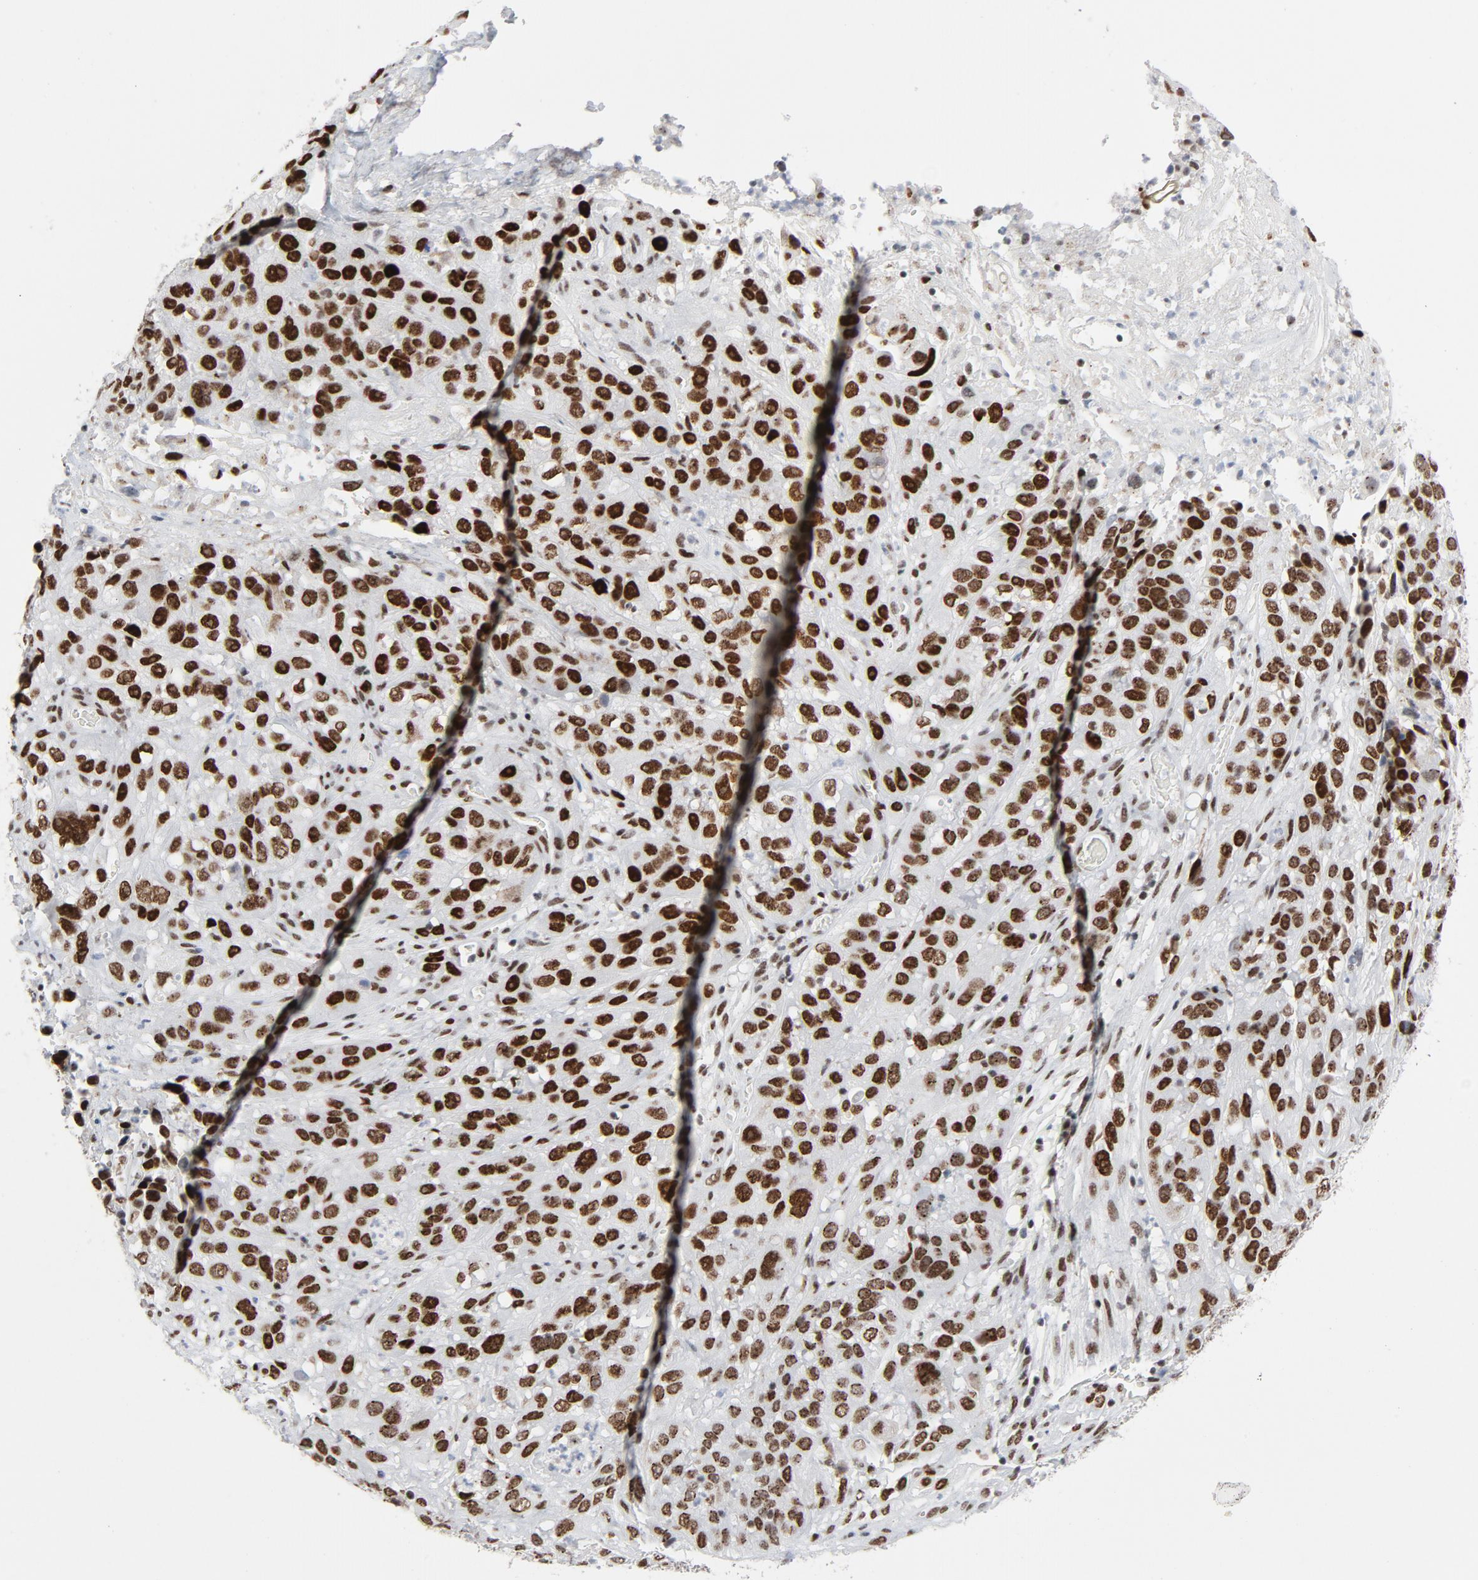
{"staining": {"intensity": "strong", "quantity": ">75%", "location": "nuclear"}, "tissue": "cervical cancer", "cell_type": "Tumor cells", "image_type": "cancer", "snomed": [{"axis": "morphology", "description": "Squamous cell carcinoma, NOS"}, {"axis": "topography", "description": "Cervix"}], "caption": "High-magnification brightfield microscopy of squamous cell carcinoma (cervical) stained with DAB (3,3'-diaminobenzidine) (brown) and counterstained with hematoxylin (blue). tumor cells exhibit strong nuclear expression is appreciated in approximately>75% of cells.", "gene": "HSF1", "patient": {"sex": "female", "age": 32}}